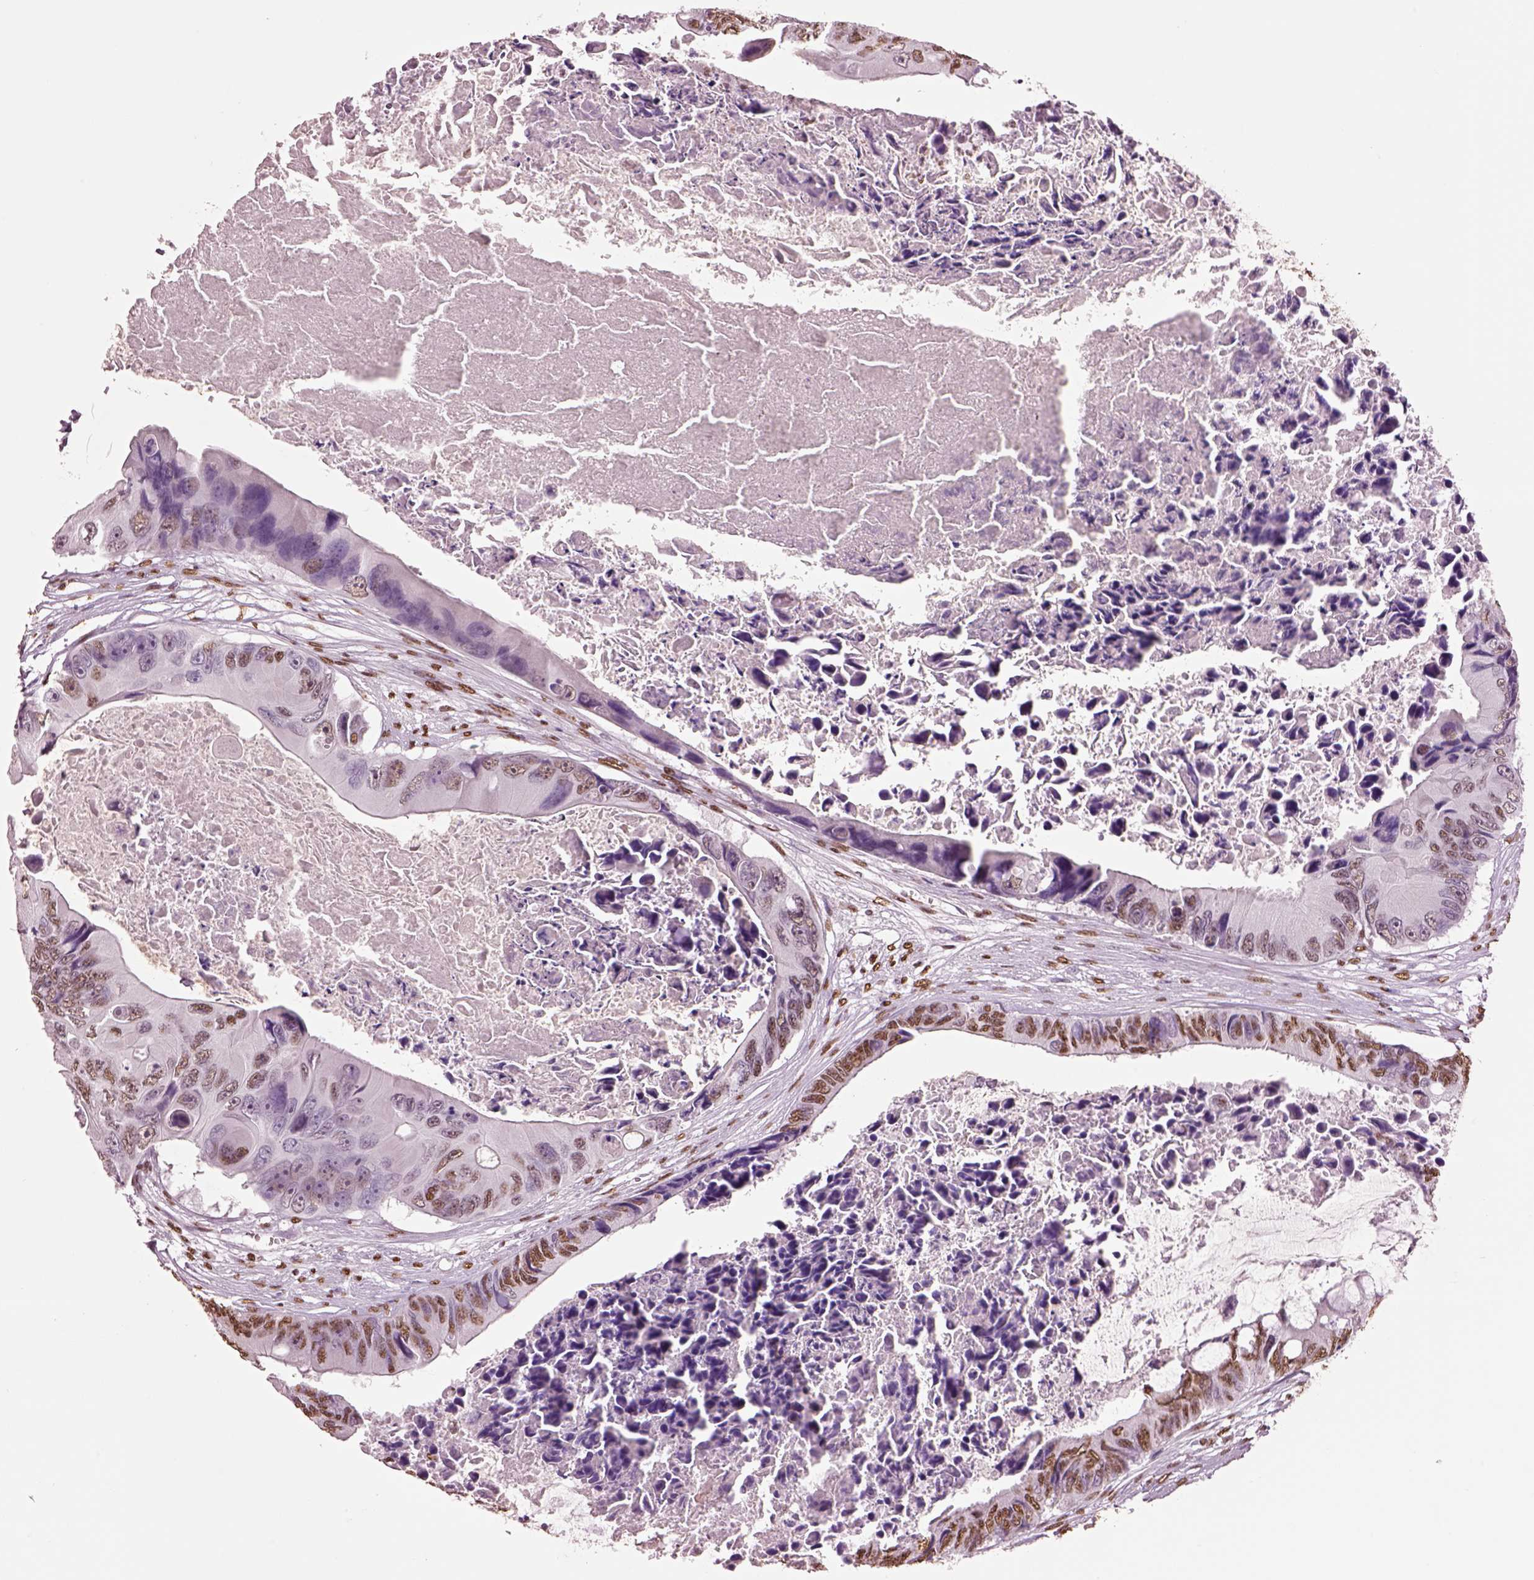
{"staining": {"intensity": "moderate", "quantity": ">75%", "location": "nuclear"}, "tissue": "colorectal cancer", "cell_type": "Tumor cells", "image_type": "cancer", "snomed": [{"axis": "morphology", "description": "Adenocarcinoma, NOS"}, {"axis": "topography", "description": "Rectum"}], "caption": "An image showing moderate nuclear expression in approximately >75% of tumor cells in colorectal cancer, as visualized by brown immunohistochemical staining.", "gene": "DDX3X", "patient": {"sex": "male", "age": 63}}